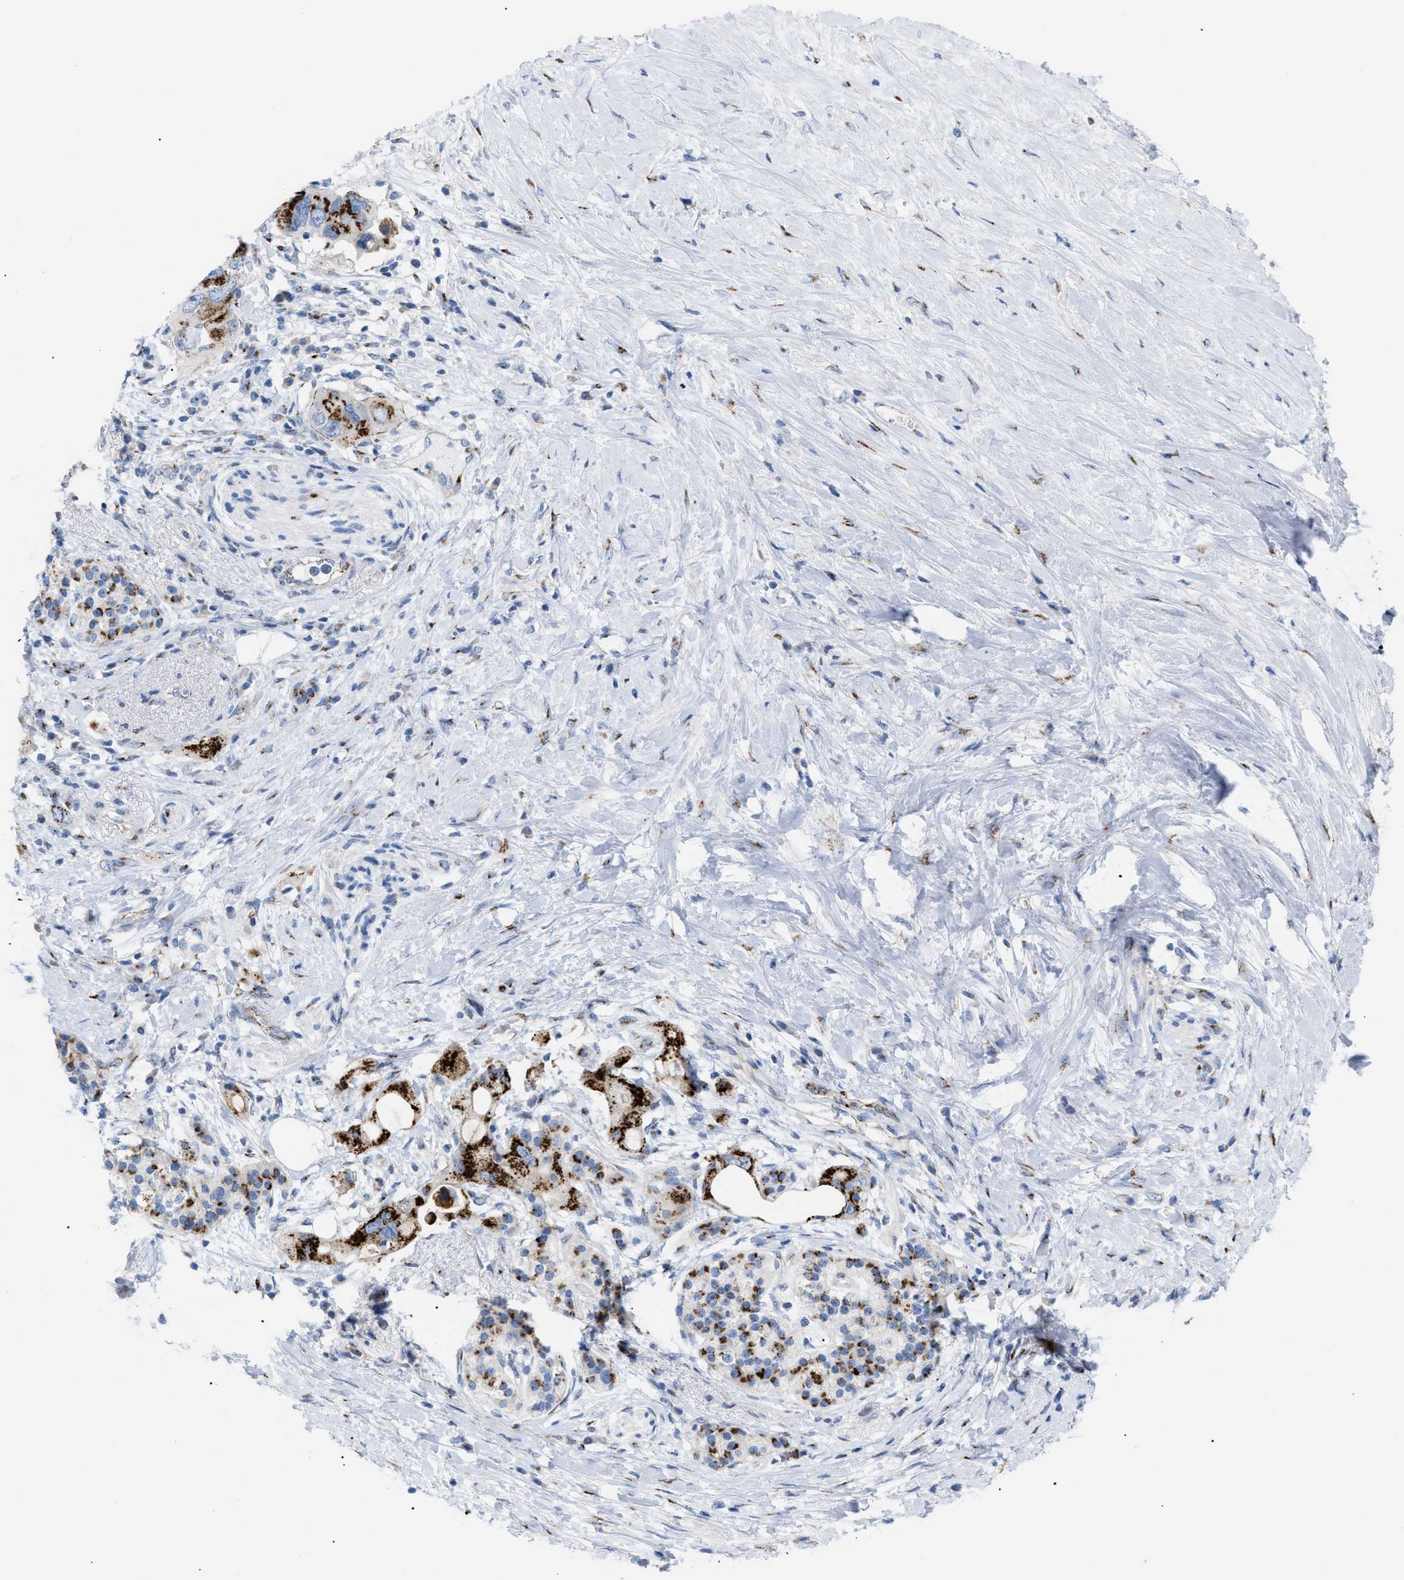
{"staining": {"intensity": "strong", "quantity": ">75%", "location": "cytoplasmic/membranous"}, "tissue": "pancreatic cancer", "cell_type": "Tumor cells", "image_type": "cancer", "snomed": [{"axis": "morphology", "description": "Adenocarcinoma, NOS"}, {"axis": "topography", "description": "Pancreas"}], "caption": "Immunohistochemical staining of pancreatic cancer (adenocarcinoma) exhibits high levels of strong cytoplasmic/membranous protein staining in about >75% of tumor cells.", "gene": "TMEM17", "patient": {"sex": "female", "age": 56}}